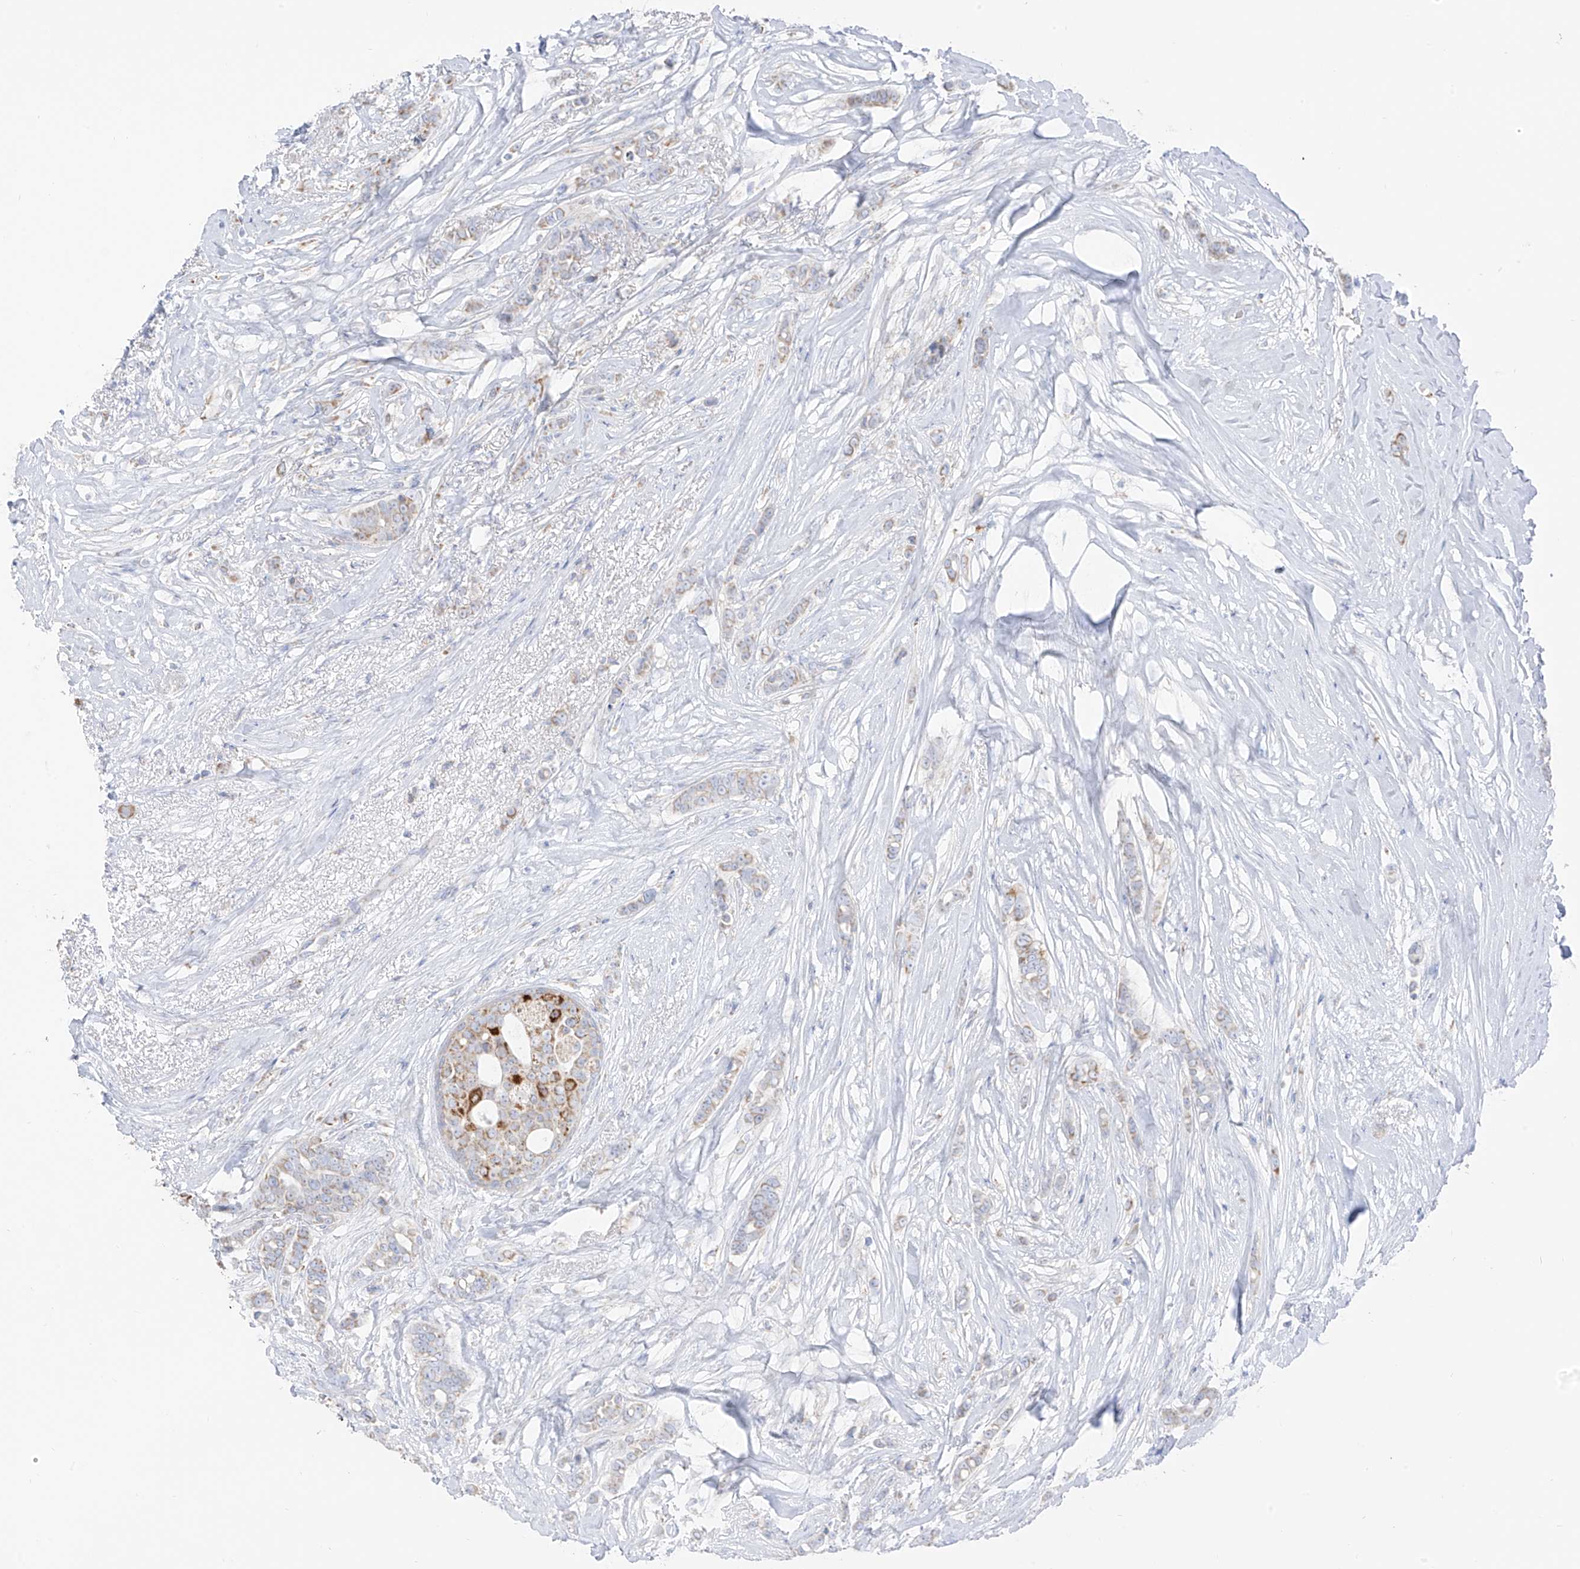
{"staining": {"intensity": "moderate", "quantity": "25%-75%", "location": "cytoplasmic/membranous"}, "tissue": "breast cancer", "cell_type": "Tumor cells", "image_type": "cancer", "snomed": [{"axis": "morphology", "description": "Lobular carcinoma"}, {"axis": "topography", "description": "Breast"}], "caption": "Moderate cytoplasmic/membranous staining for a protein is appreciated in about 25%-75% of tumor cells of breast lobular carcinoma using immunohistochemistry (IHC).", "gene": "ETHE1", "patient": {"sex": "female", "age": 51}}